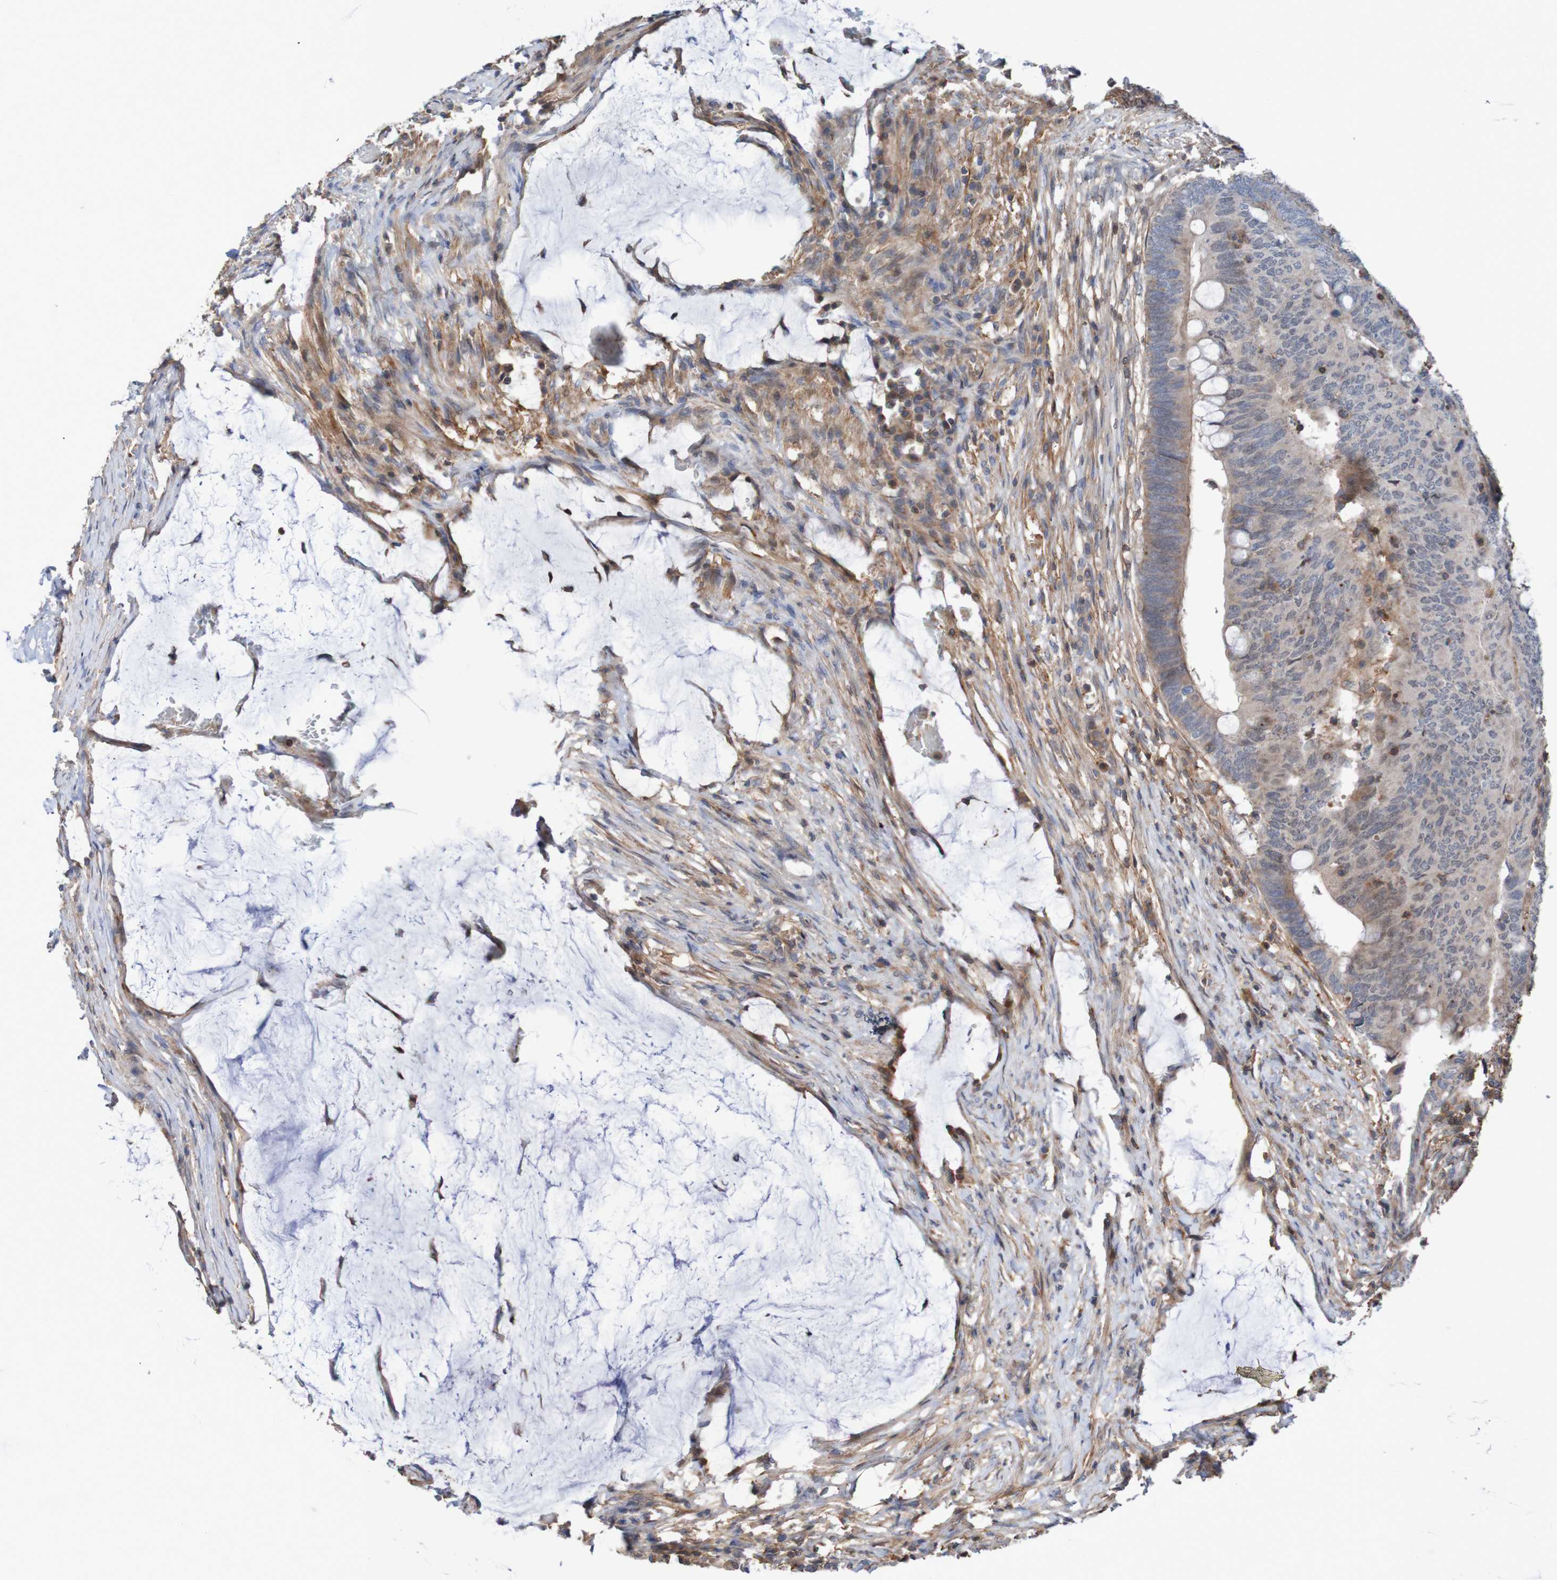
{"staining": {"intensity": "weak", "quantity": ">75%", "location": "cytoplasmic/membranous"}, "tissue": "colorectal cancer", "cell_type": "Tumor cells", "image_type": "cancer", "snomed": [{"axis": "morphology", "description": "Normal tissue, NOS"}, {"axis": "morphology", "description": "Adenocarcinoma, NOS"}, {"axis": "topography", "description": "Rectum"}, {"axis": "topography", "description": "Peripheral nerve tissue"}], "caption": "Colorectal adenocarcinoma stained with a brown dye reveals weak cytoplasmic/membranous positive expression in approximately >75% of tumor cells.", "gene": "PDGFB", "patient": {"sex": "male", "age": 92}}